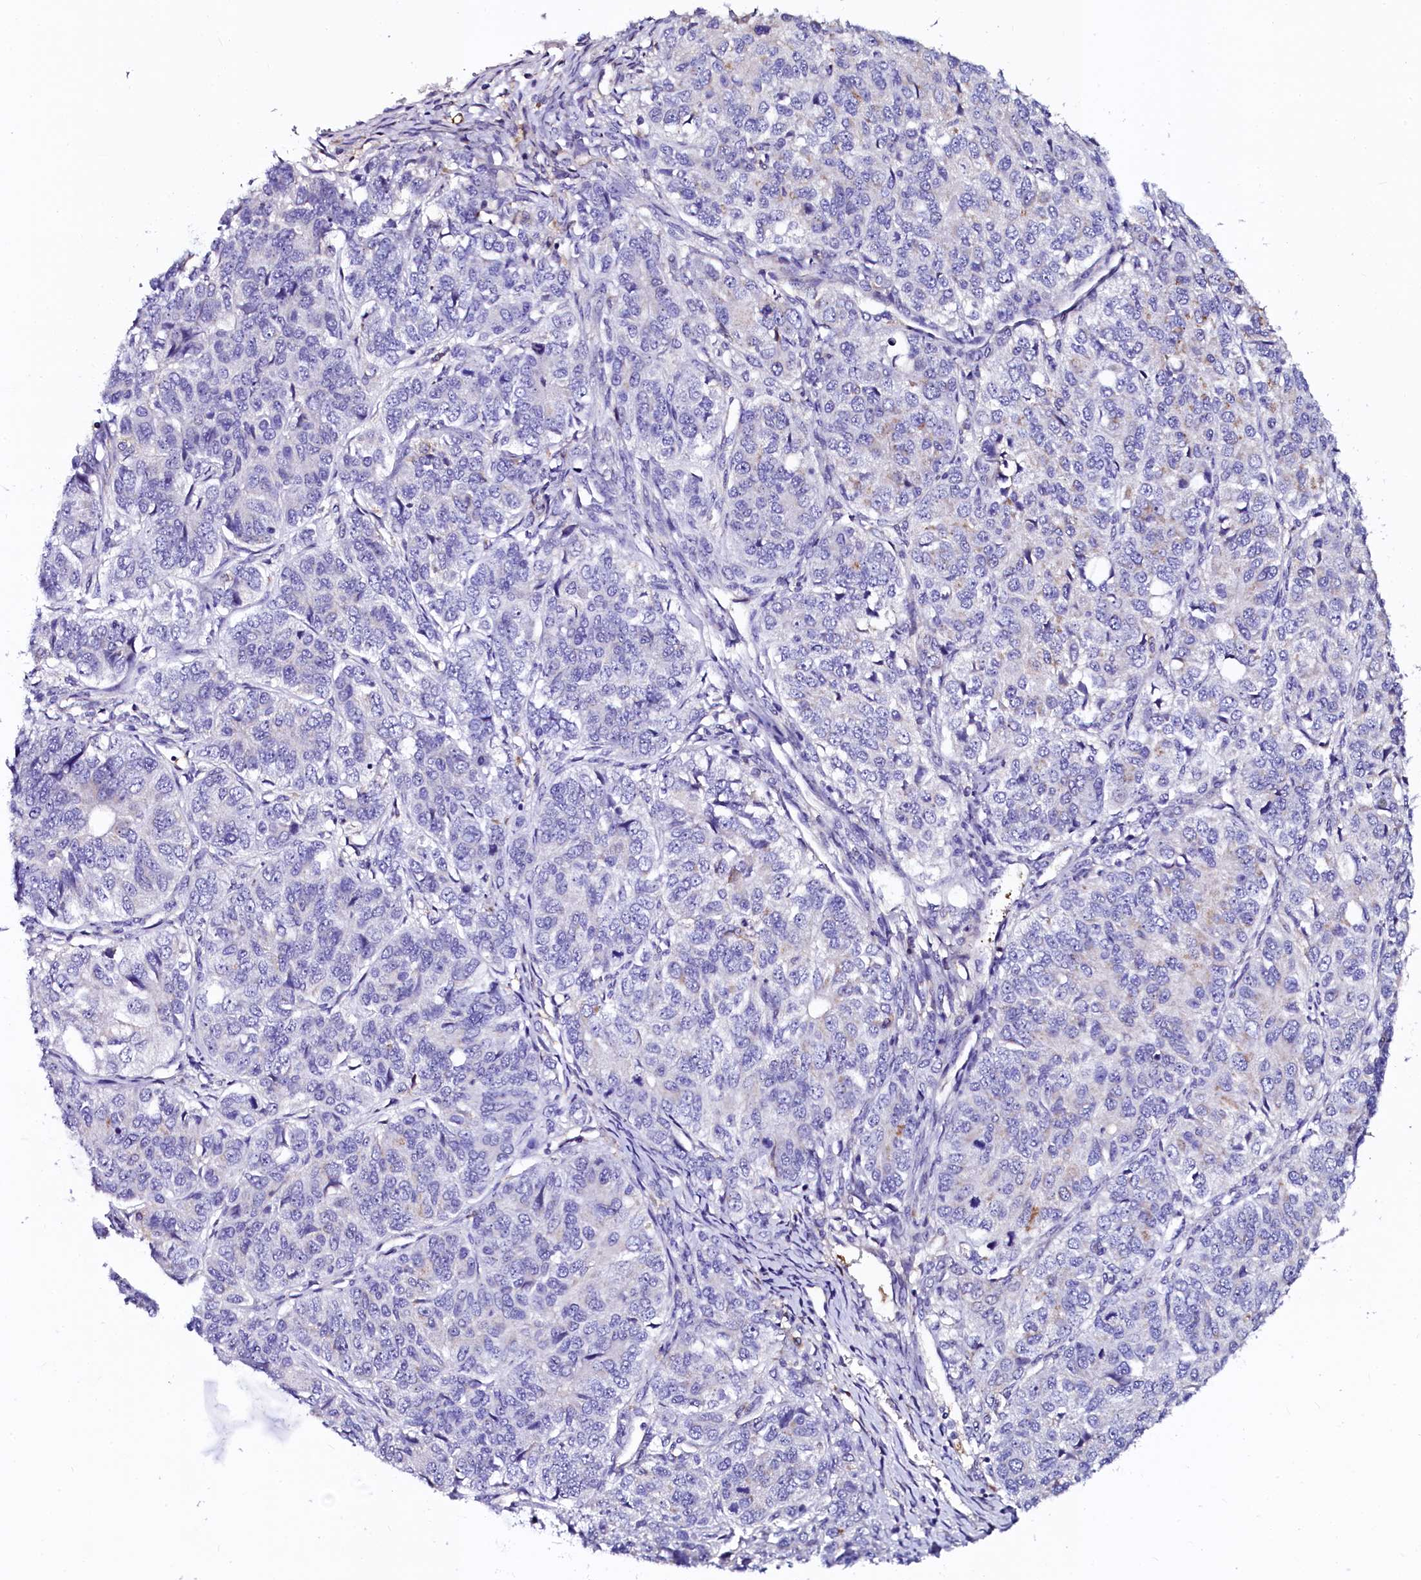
{"staining": {"intensity": "negative", "quantity": "none", "location": "none"}, "tissue": "ovarian cancer", "cell_type": "Tumor cells", "image_type": "cancer", "snomed": [{"axis": "morphology", "description": "Carcinoma, endometroid"}, {"axis": "topography", "description": "Ovary"}], "caption": "Immunohistochemistry (IHC) of ovarian cancer (endometroid carcinoma) demonstrates no expression in tumor cells.", "gene": "OTOL1", "patient": {"sex": "female", "age": 51}}